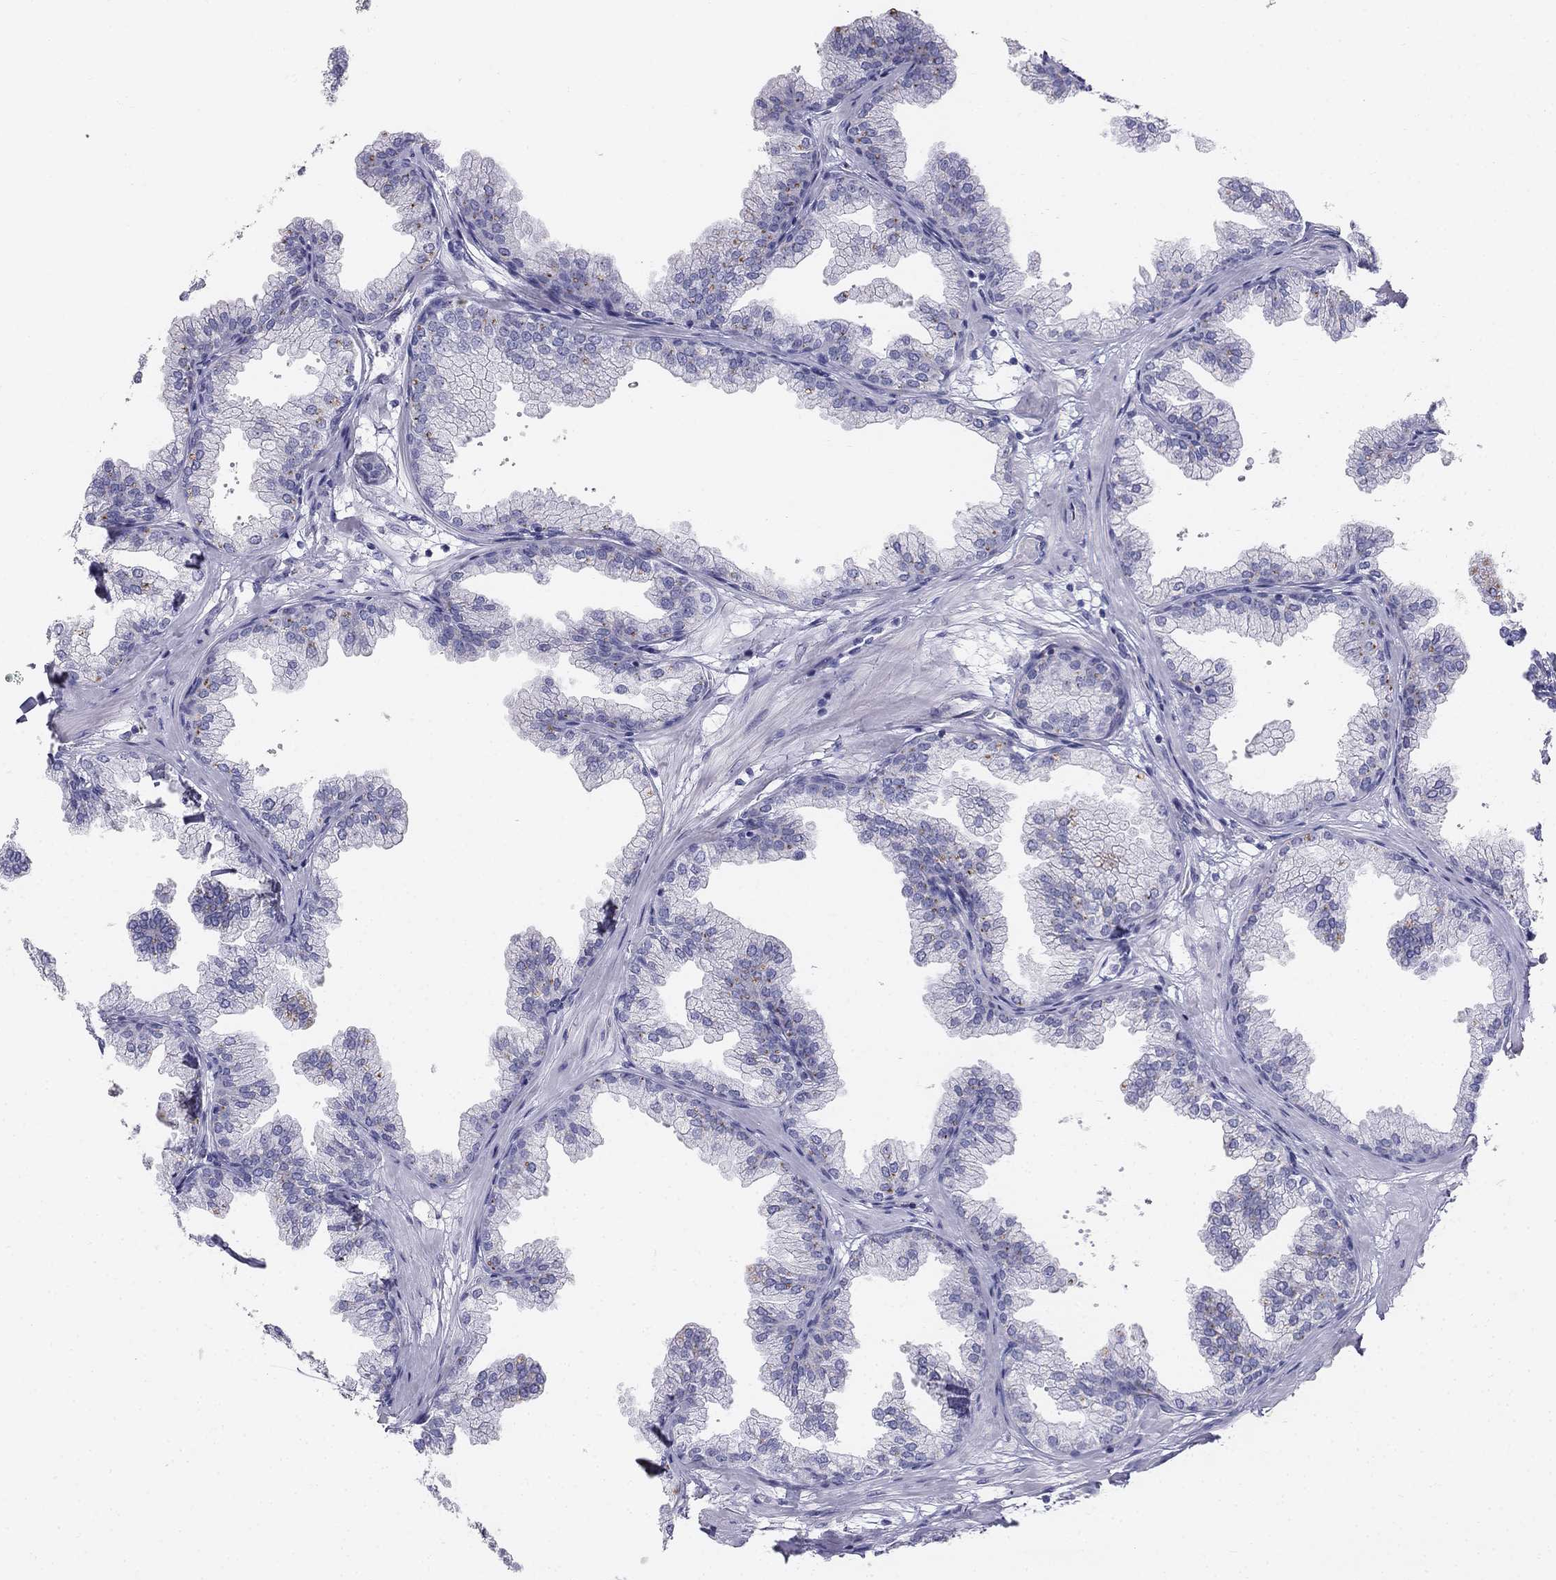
{"staining": {"intensity": "moderate", "quantity": "<25%", "location": "cytoplasmic/membranous"}, "tissue": "prostate", "cell_type": "Glandular cells", "image_type": "normal", "snomed": [{"axis": "morphology", "description": "Normal tissue, NOS"}, {"axis": "topography", "description": "Prostate"}], "caption": "Protein analysis of benign prostate displays moderate cytoplasmic/membranous expression in about <25% of glandular cells. The protein of interest is stained brown, and the nuclei are stained in blue (DAB IHC with brightfield microscopy, high magnification).", "gene": "ALOXE3", "patient": {"sex": "male", "age": 37}}